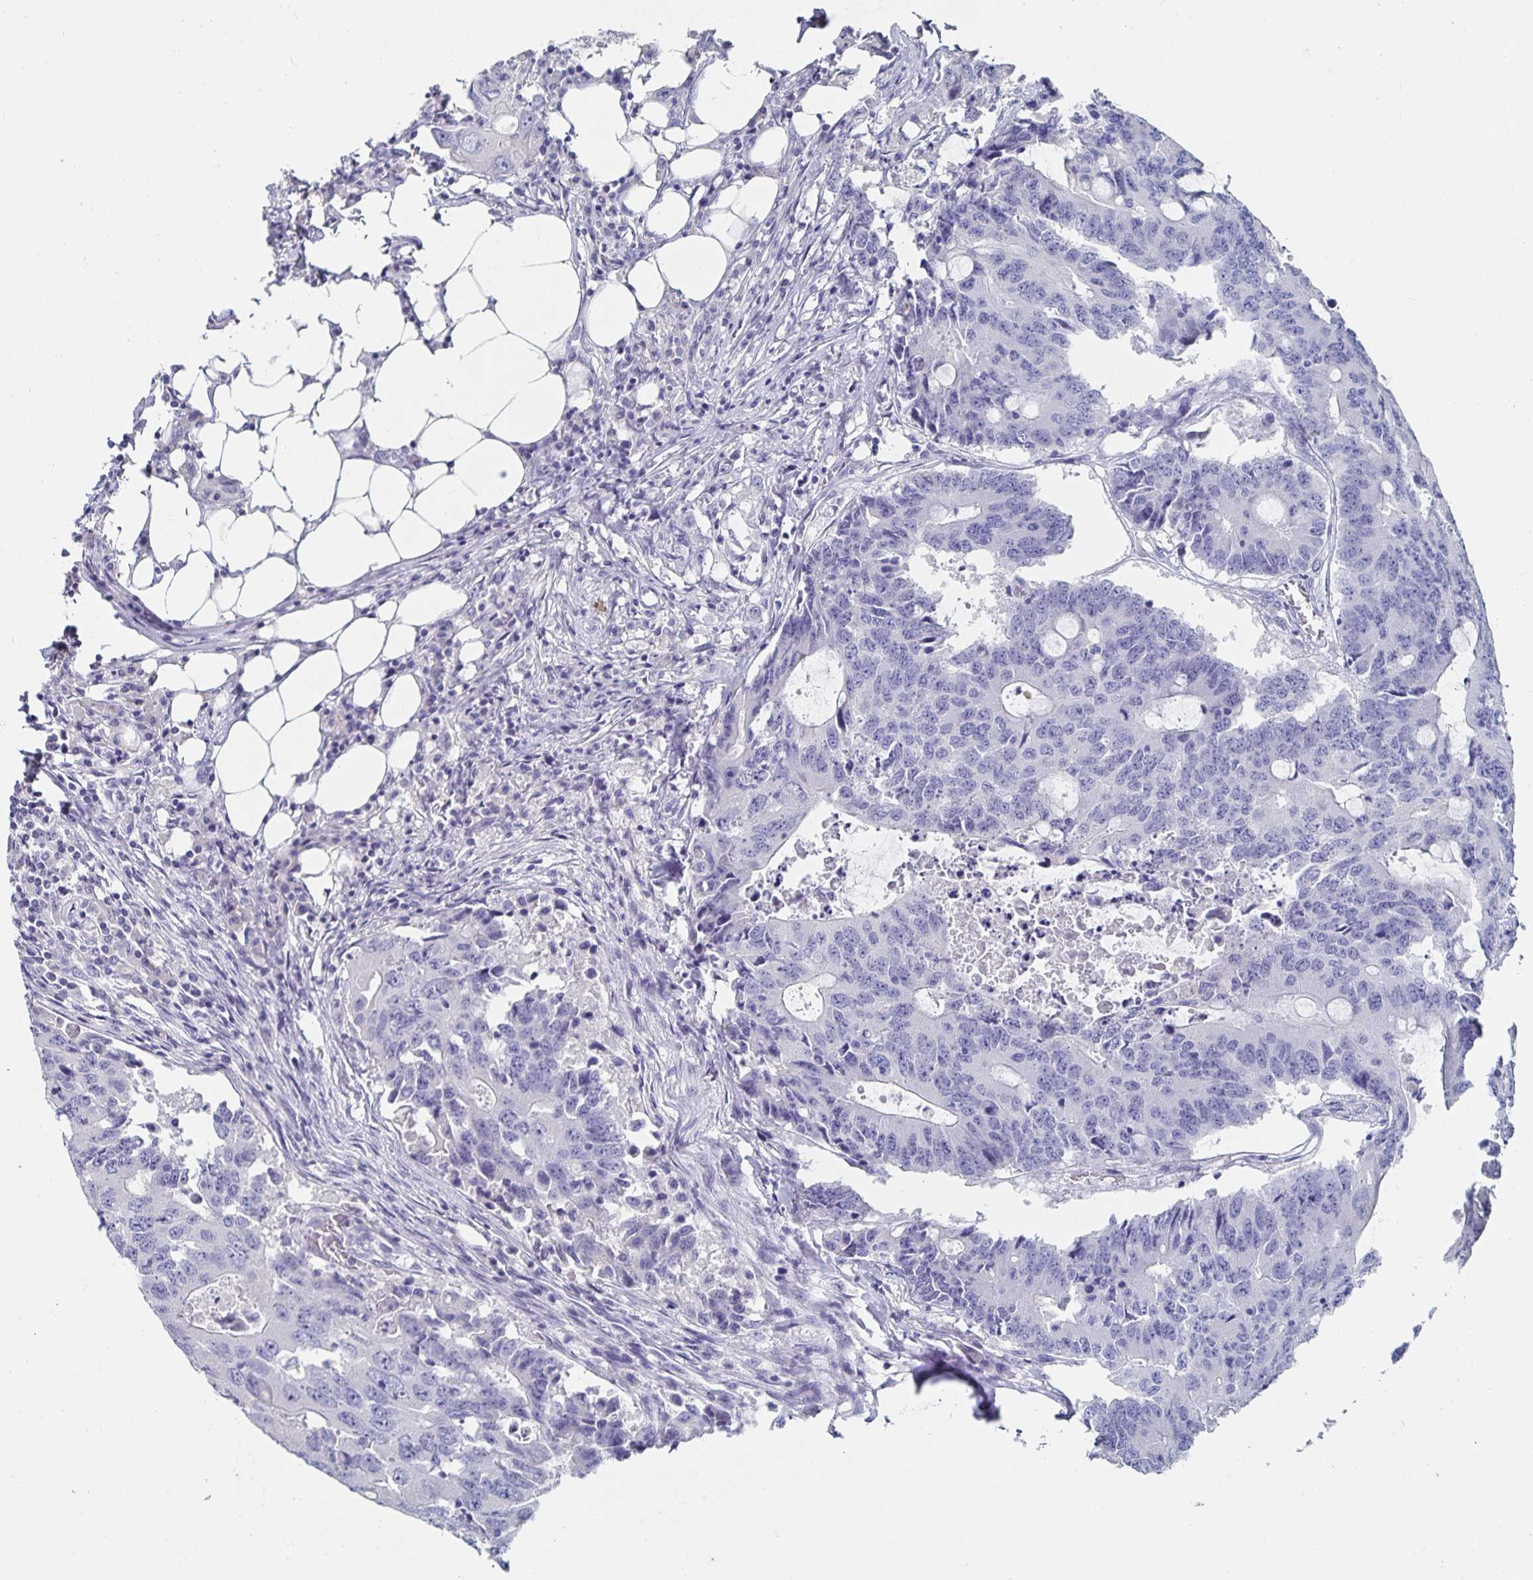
{"staining": {"intensity": "negative", "quantity": "none", "location": "none"}, "tissue": "colorectal cancer", "cell_type": "Tumor cells", "image_type": "cancer", "snomed": [{"axis": "morphology", "description": "Adenocarcinoma, NOS"}, {"axis": "topography", "description": "Colon"}], "caption": "DAB immunohistochemical staining of human adenocarcinoma (colorectal) reveals no significant expression in tumor cells.", "gene": "CFAP69", "patient": {"sex": "male", "age": 71}}